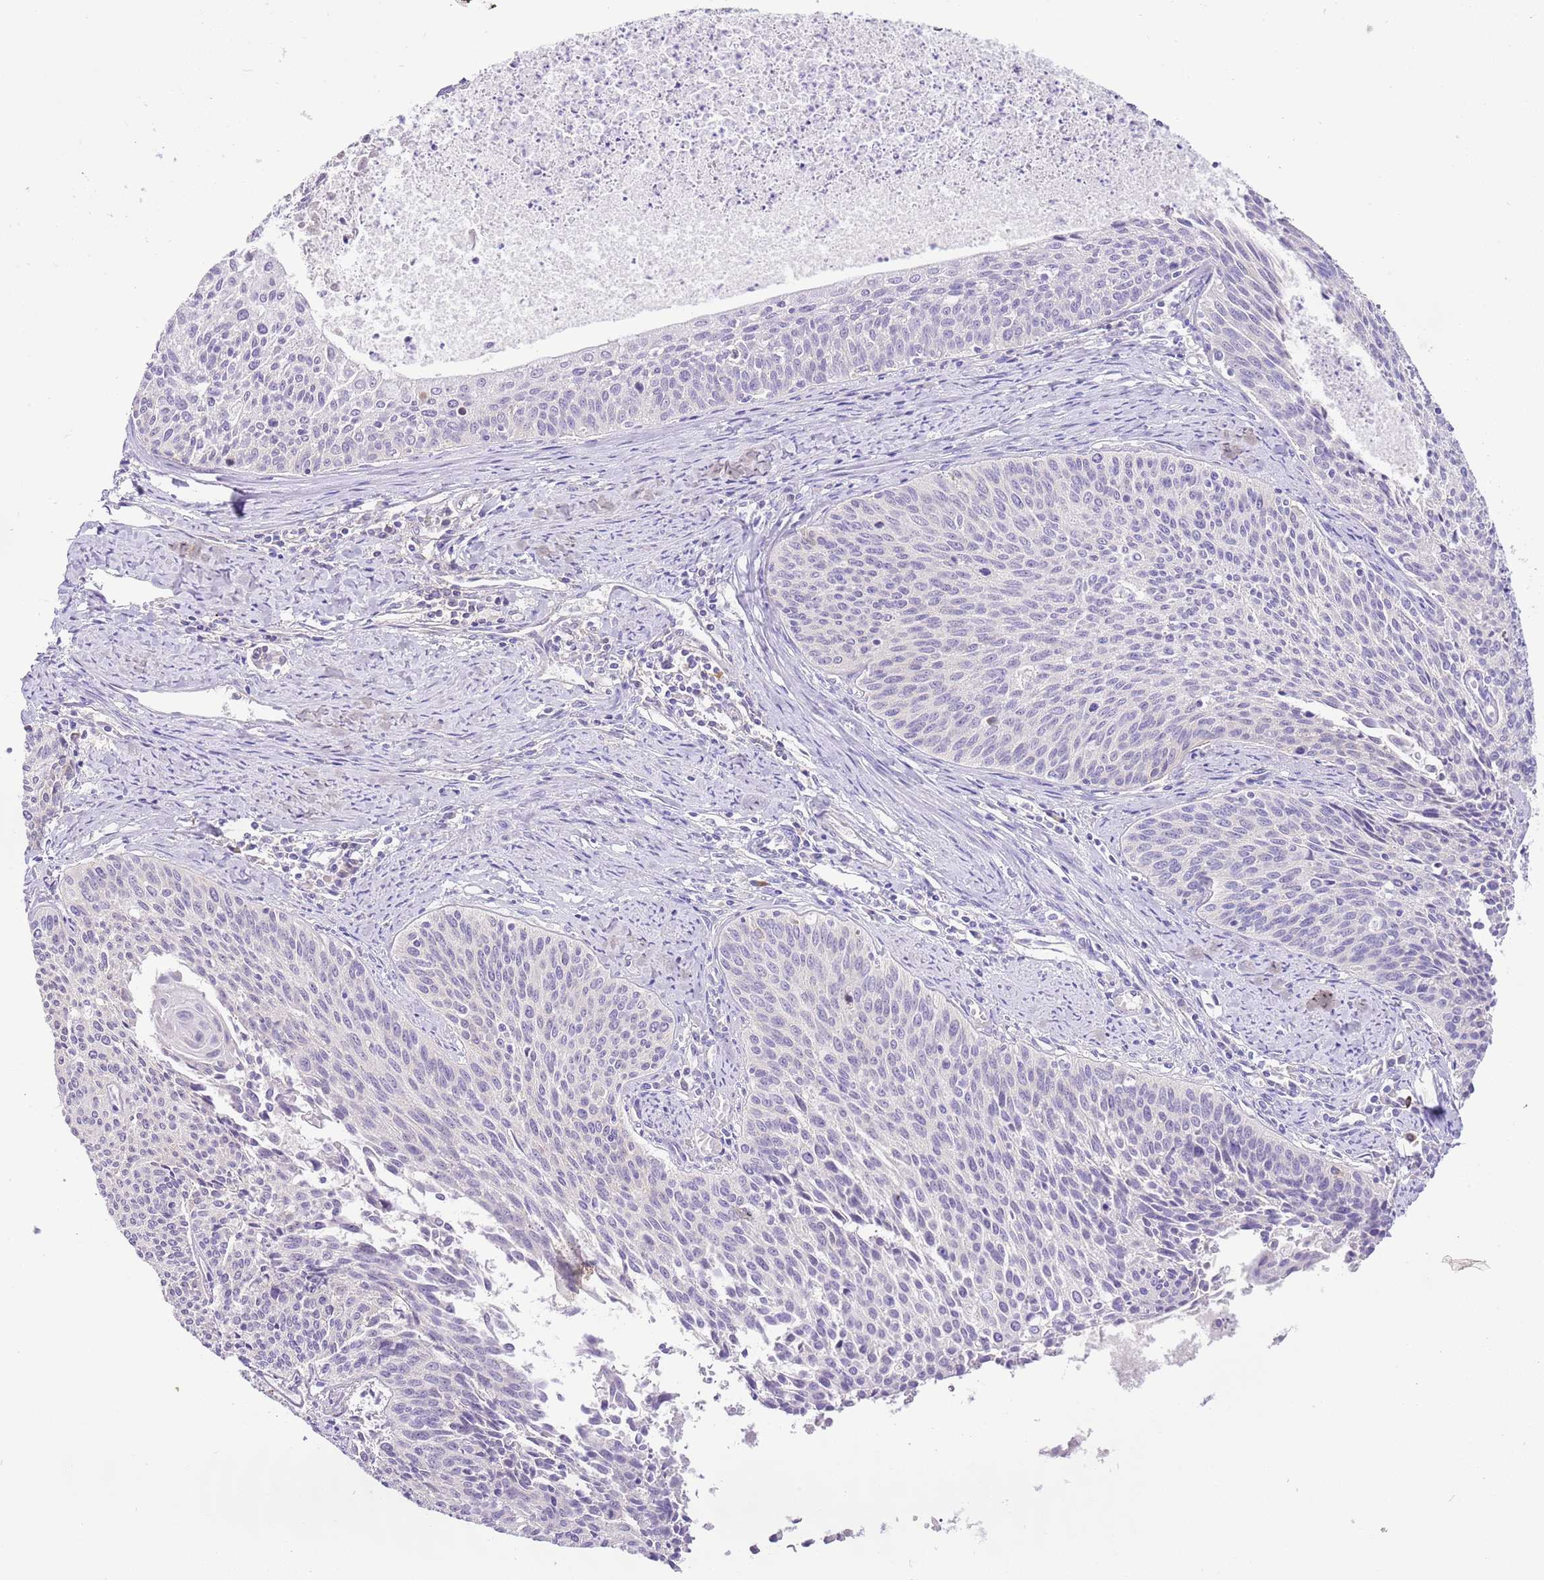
{"staining": {"intensity": "negative", "quantity": "none", "location": "none"}, "tissue": "cervical cancer", "cell_type": "Tumor cells", "image_type": "cancer", "snomed": [{"axis": "morphology", "description": "Squamous cell carcinoma, NOS"}, {"axis": "topography", "description": "Cervix"}], "caption": "Immunohistochemistry photomicrograph of human cervical squamous cell carcinoma stained for a protein (brown), which demonstrates no staining in tumor cells.", "gene": "RFK", "patient": {"sex": "female", "age": 55}}